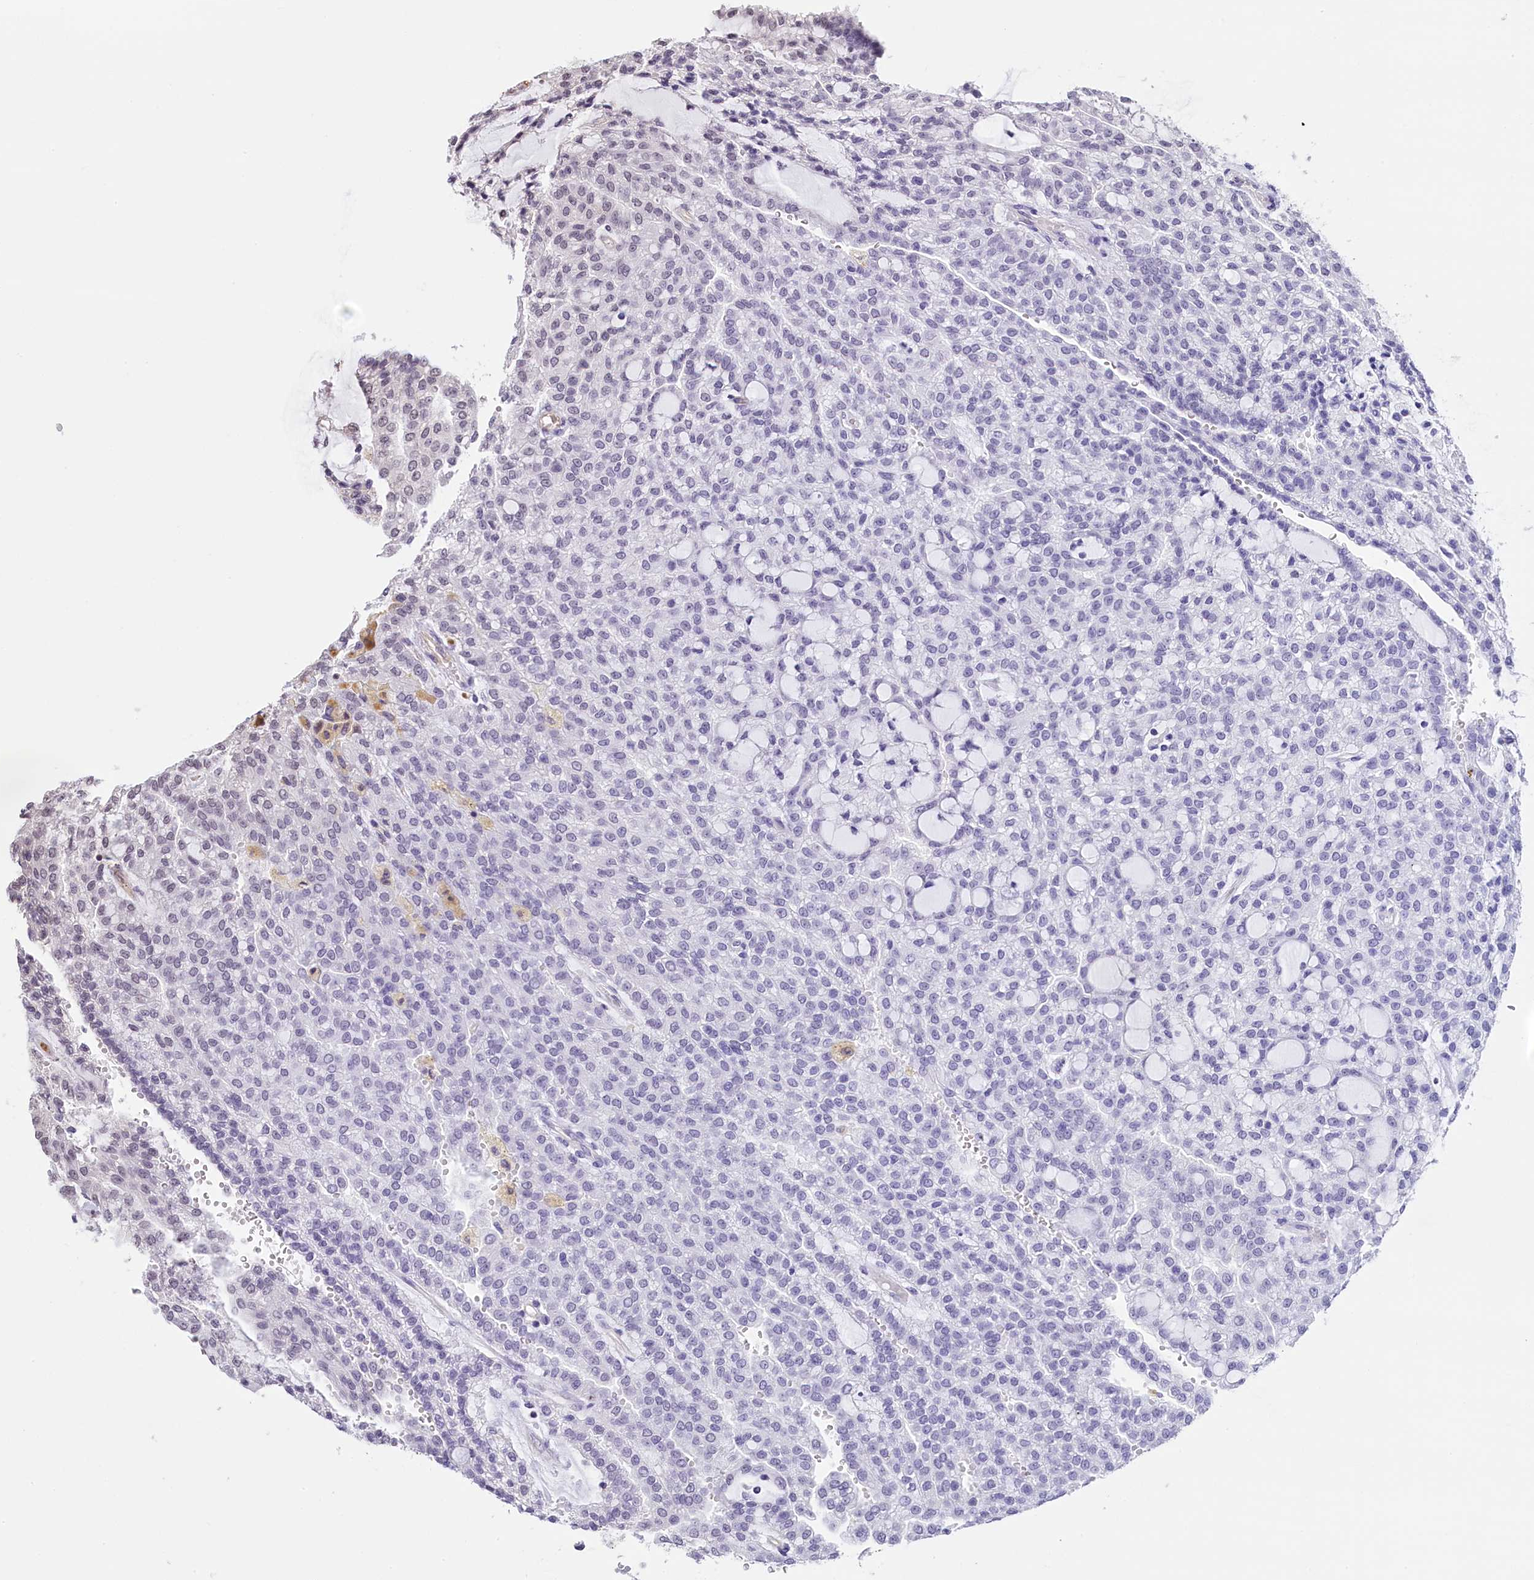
{"staining": {"intensity": "weak", "quantity": "<25%", "location": "nuclear"}, "tissue": "renal cancer", "cell_type": "Tumor cells", "image_type": "cancer", "snomed": [{"axis": "morphology", "description": "Adenocarcinoma, NOS"}, {"axis": "topography", "description": "Kidney"}], "caption": "DAB immunohistochemical staining of renal adenocarcinoma exhibits no significant positivity in tumor cells.", "gene": "MRPL54", "patient": {"sex": "male", "age": 63}}